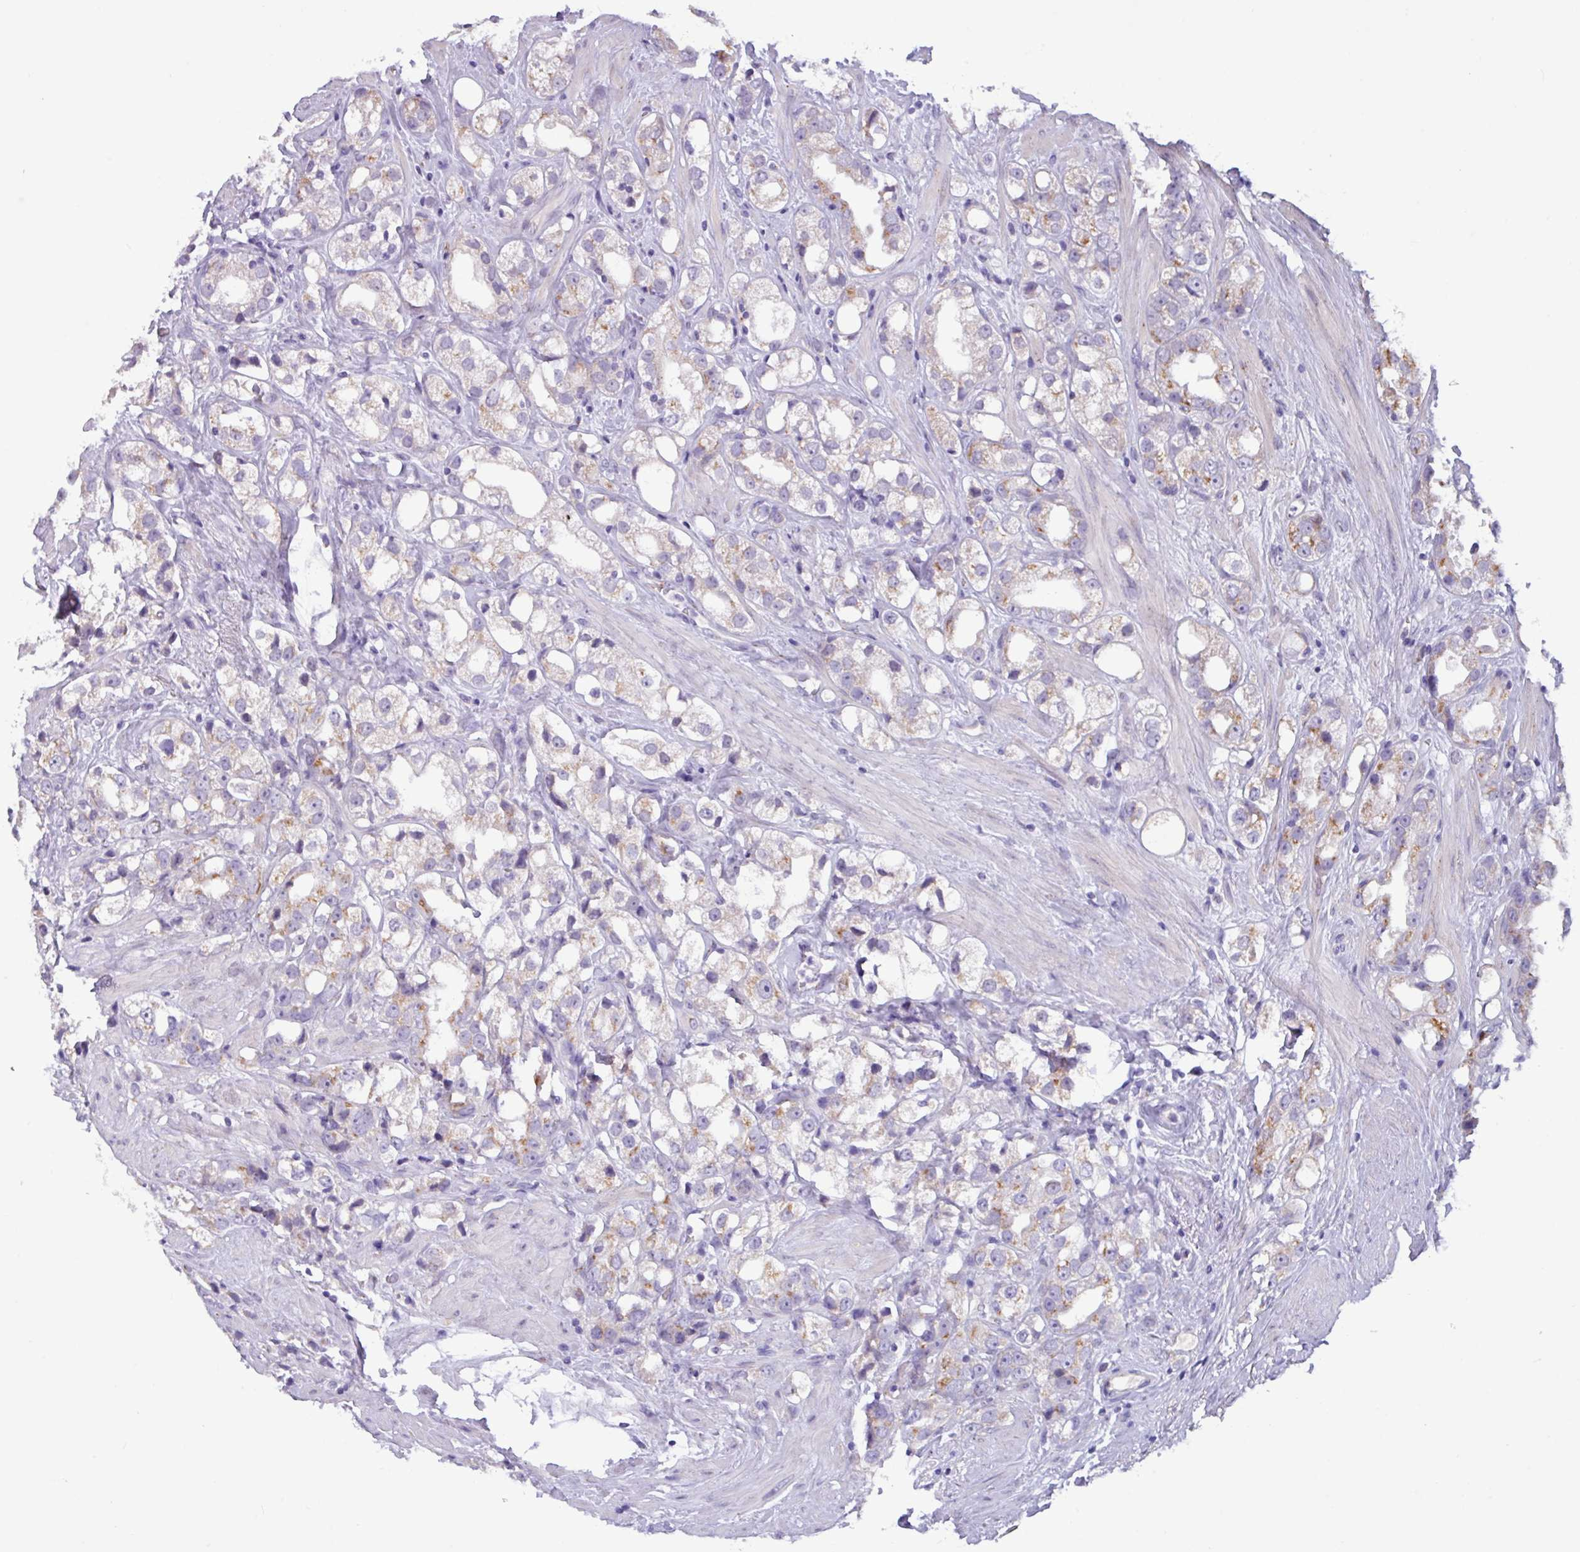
{"staining": {"intensity": "weak", "quantity": "25%-75%", "location": "cytoplasmic/membranous"}, "tissue": "prostate cancer", "cell_type": "Tumor cells", "image_type": "cancer", "snomed": [{"axis": "morphology", "description": "Adenocarcinoma, NOS"}, {"axis": "topography", "description": "Prostate"}], "caption": "Protein staining demonstrates weak cytoplasmic/membranous expression in approximately 25%-75% of tumor cells in prostate cancer. (brown staining indicates protein expression, while blue staining denotes nuclei).", "gene": "STIMATE", "patient": {"sex": "male", "age": 79}}